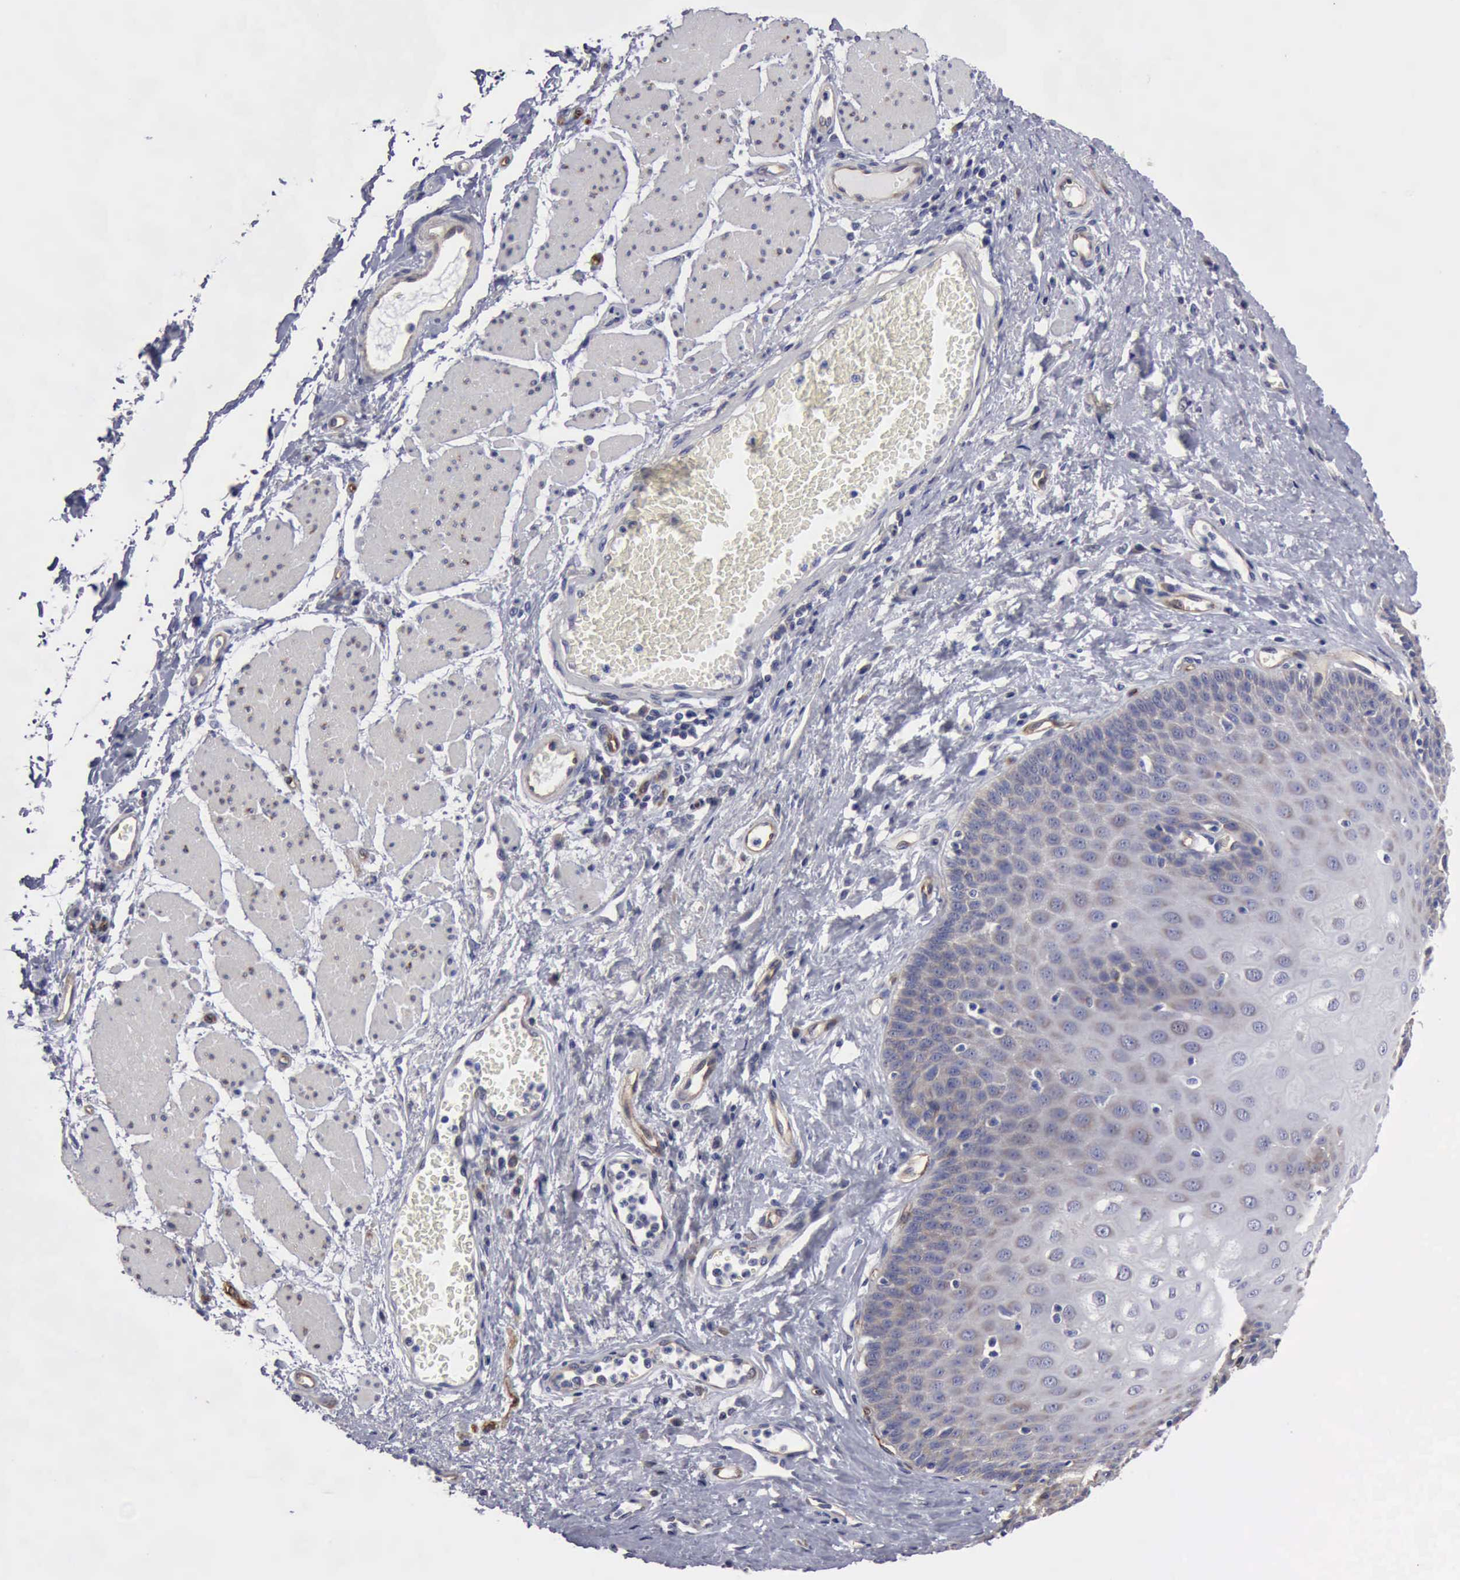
{"staining": {"intensity": "weak", "quantity": "<25%", "location": "cytoplasmic/membranous"}, "tissue": "esophagus", "cell_type": "Squamous epithelial cells", "image_type": "normal", "snomed": [{"axis": "morphology", "description": "Normal tissue, NOS"}, {"axis": "topography", "description": "Esophagus"}], "caption": "A micrograph of esophagus stained for a protein reveals no brown staining in squamous epithelial cells. Nuclei are stained in blue.", "gene": "RDX", "patient": {"sex": "male", "age": 65}}